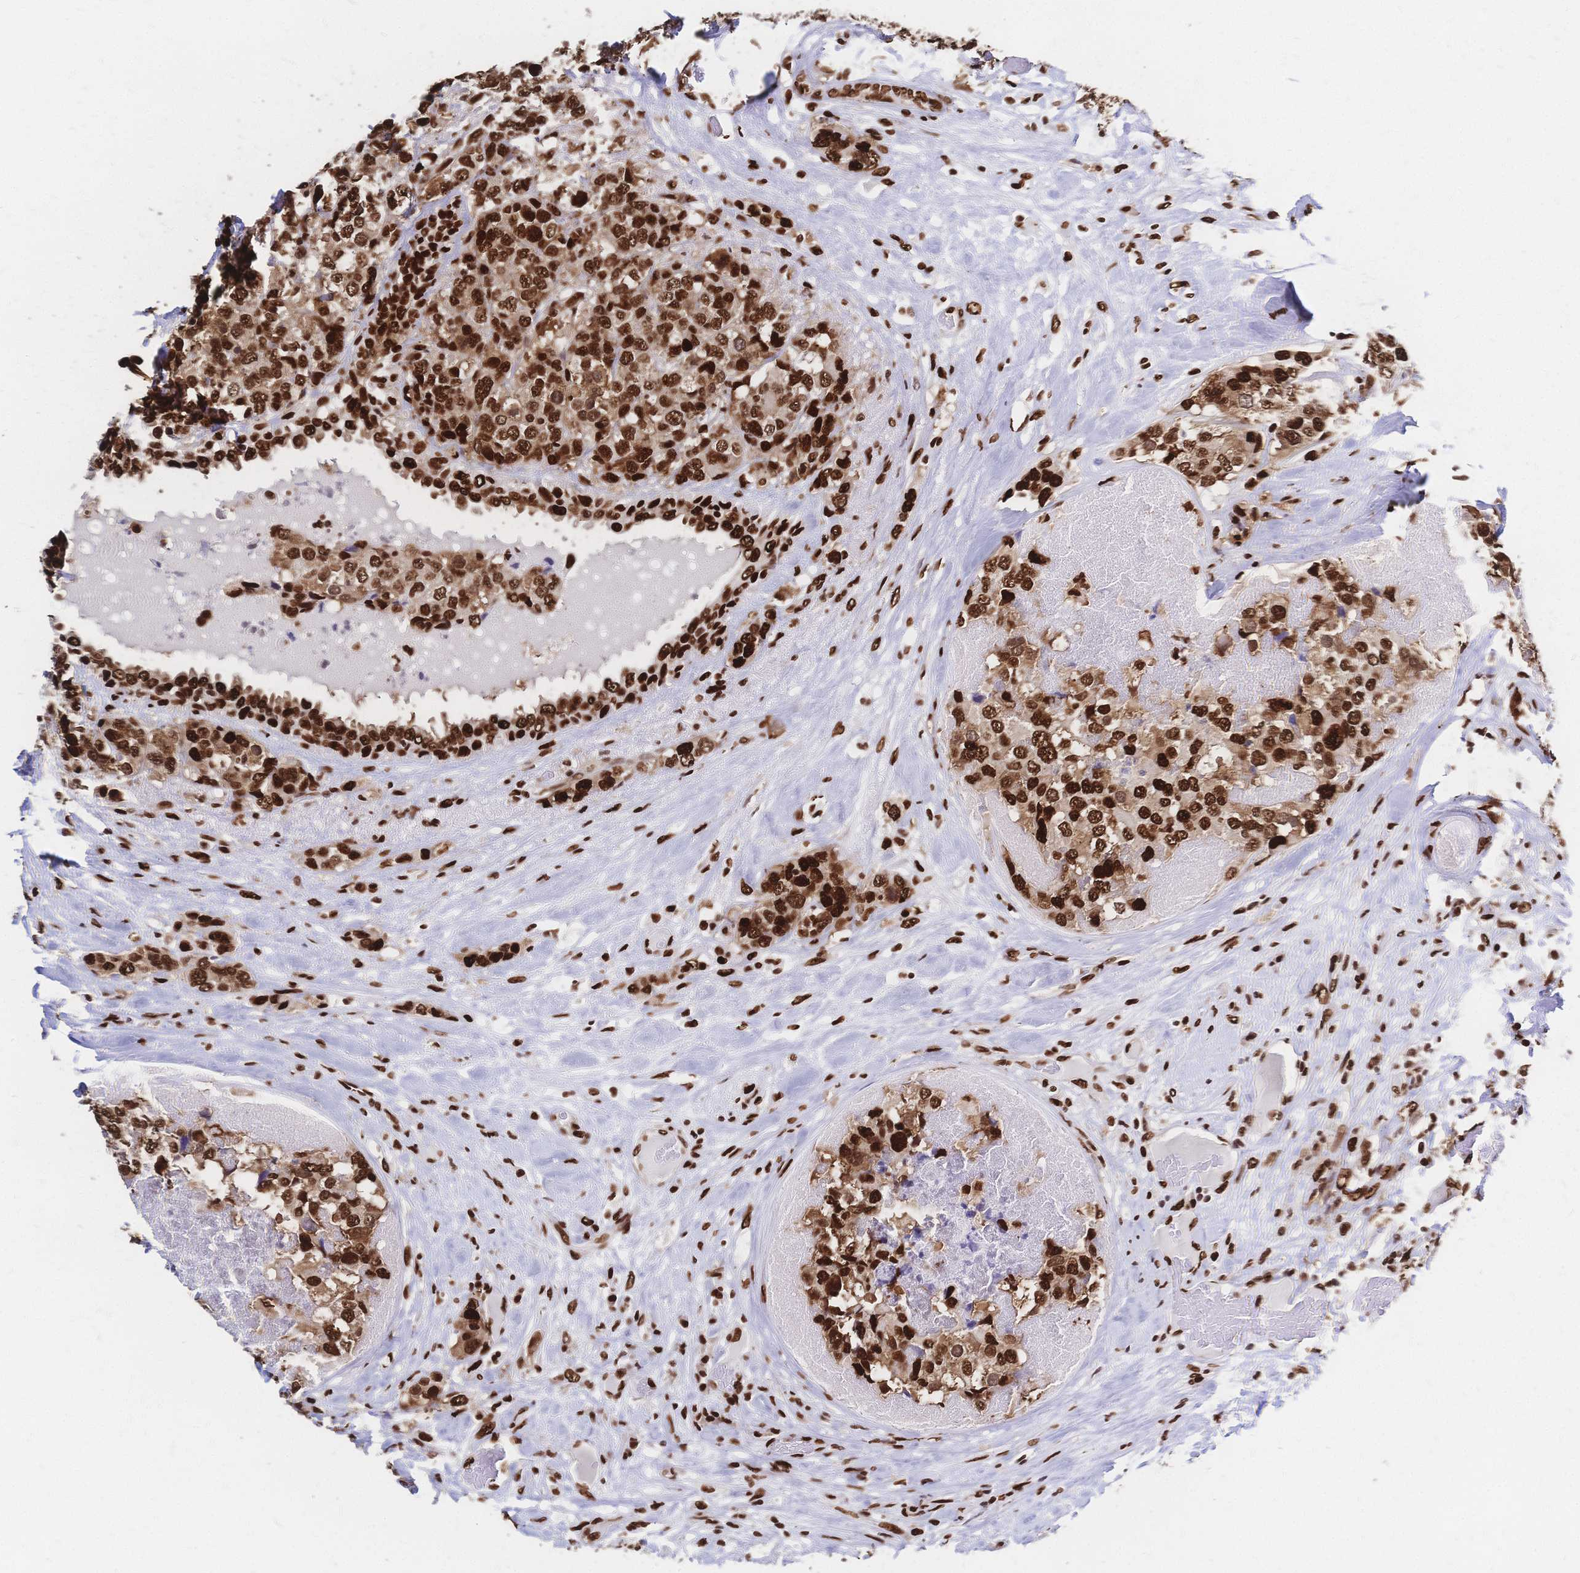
{"staining": {"intensity": "strong", "quantity": ">75%", "location": "nuclear"}, "tissue": "breast cancer", "cell_type": "Tumor cells", "image_type": "cancer", "snomed": [{"axis": "morphology", "description": "Lobular carcinoma"}, {"axis": "topography", "description": "Breast"}], "caption": "The histopathology image displays a brown stain indicating the presence of a protein in the nuclear of tumor cells in breast cancer. The staining is performed using DAB (3,3'-diaminobenzidine) brown chromogen to label protein expression. The nuclei are counter-stained blue using hematoxylin.", "gene": "HDGF", "patient": {"sex": "female", "age": 59}}